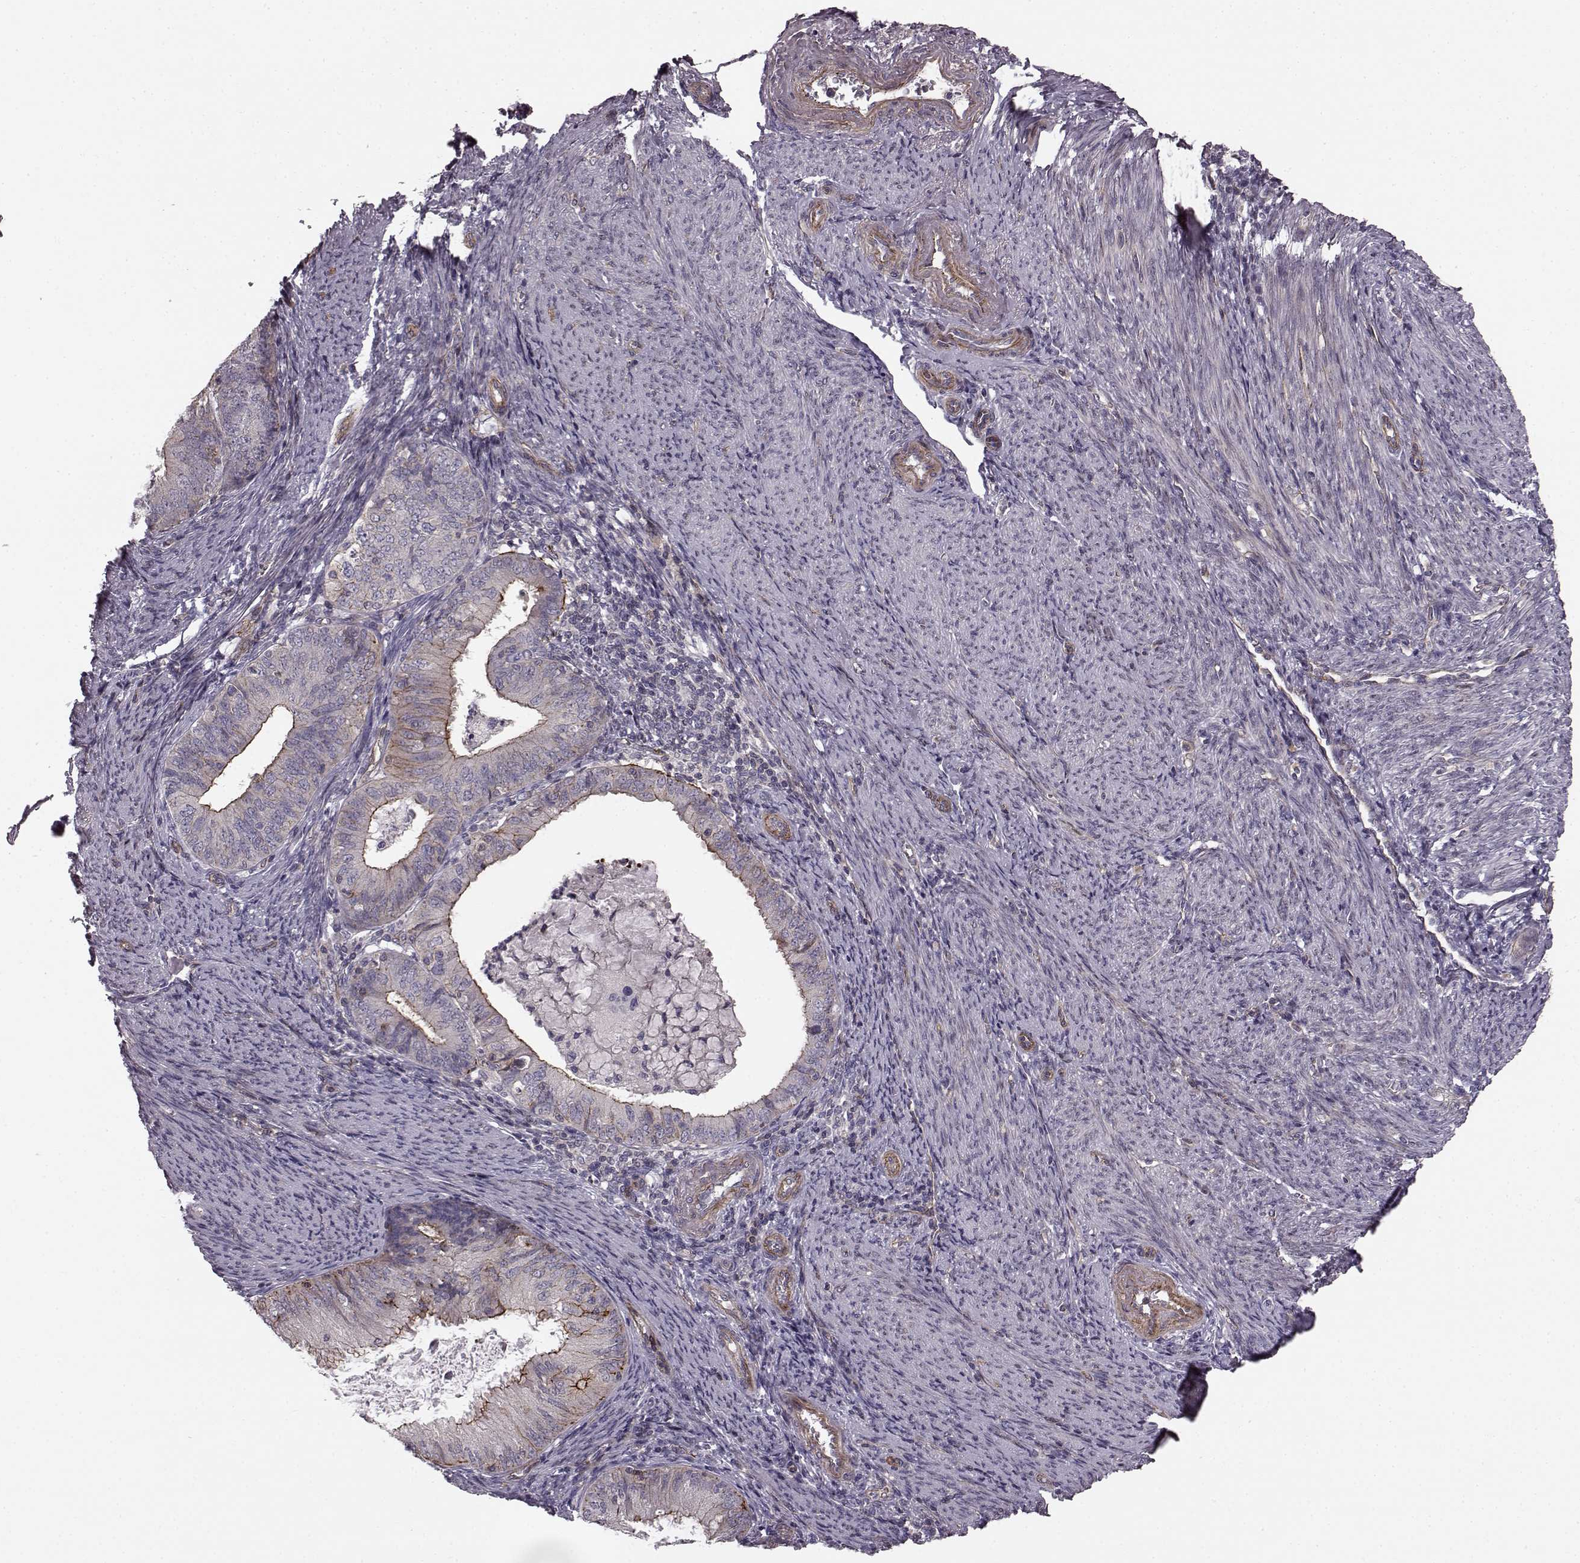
{"staining": {"intensity": "moderate", "quantity": "<25%", "location": "cytoplasmic/membranous"}, "tissue": "endometrial cancer", "cell_type": "Tumor cells", "image_type": "cancer", "snomed": [{"axis": "morphology", "description": "Adenocarcinoma, NOS"}, {"axis": "topography", "description": "Endometrium"}], "caption": "Endometrial cancer stained with a protein marker shows moderate staining in tumor cells.", "gene": "SLC22A18", "patient": {"sex": "female", "age": 57}}